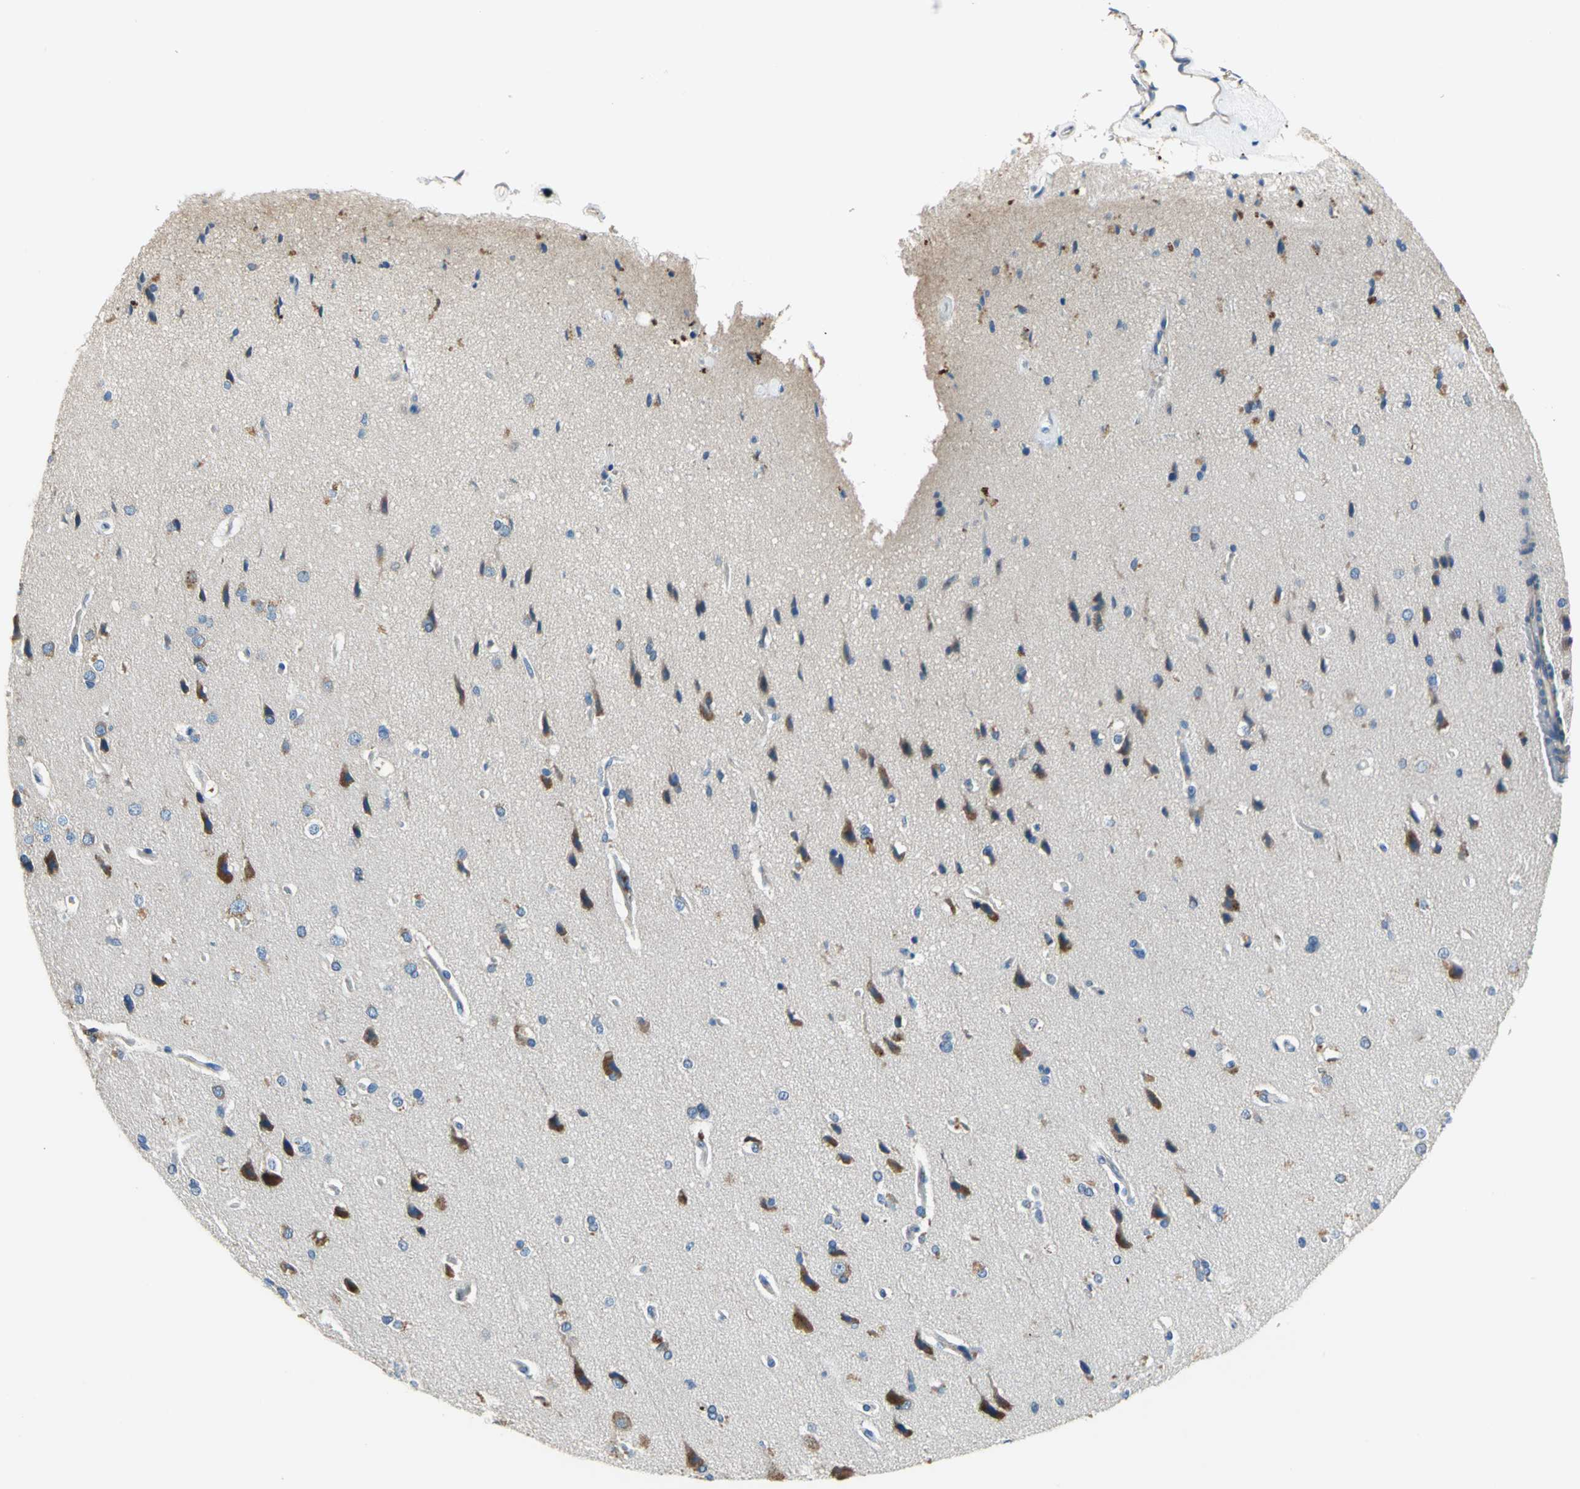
{"staining": {"intensity": "negative", "quantity": "none", "location": "none"}, "tissue": "cerebral cortex", "cell_type": "Endothelial cells", "image_type": "normal", "snomed": [{"axis": "morphology", "description": "Normal tissue, NOS"}, {"axis": "topography", "description": "Cerebral cortex"}], "caption": "Human cerebral cortex stained for a protein using IHC reveals no expression in endothelial cells.", "gene": "DDX3X", "patient": {"sex": "male", "age": 62}}